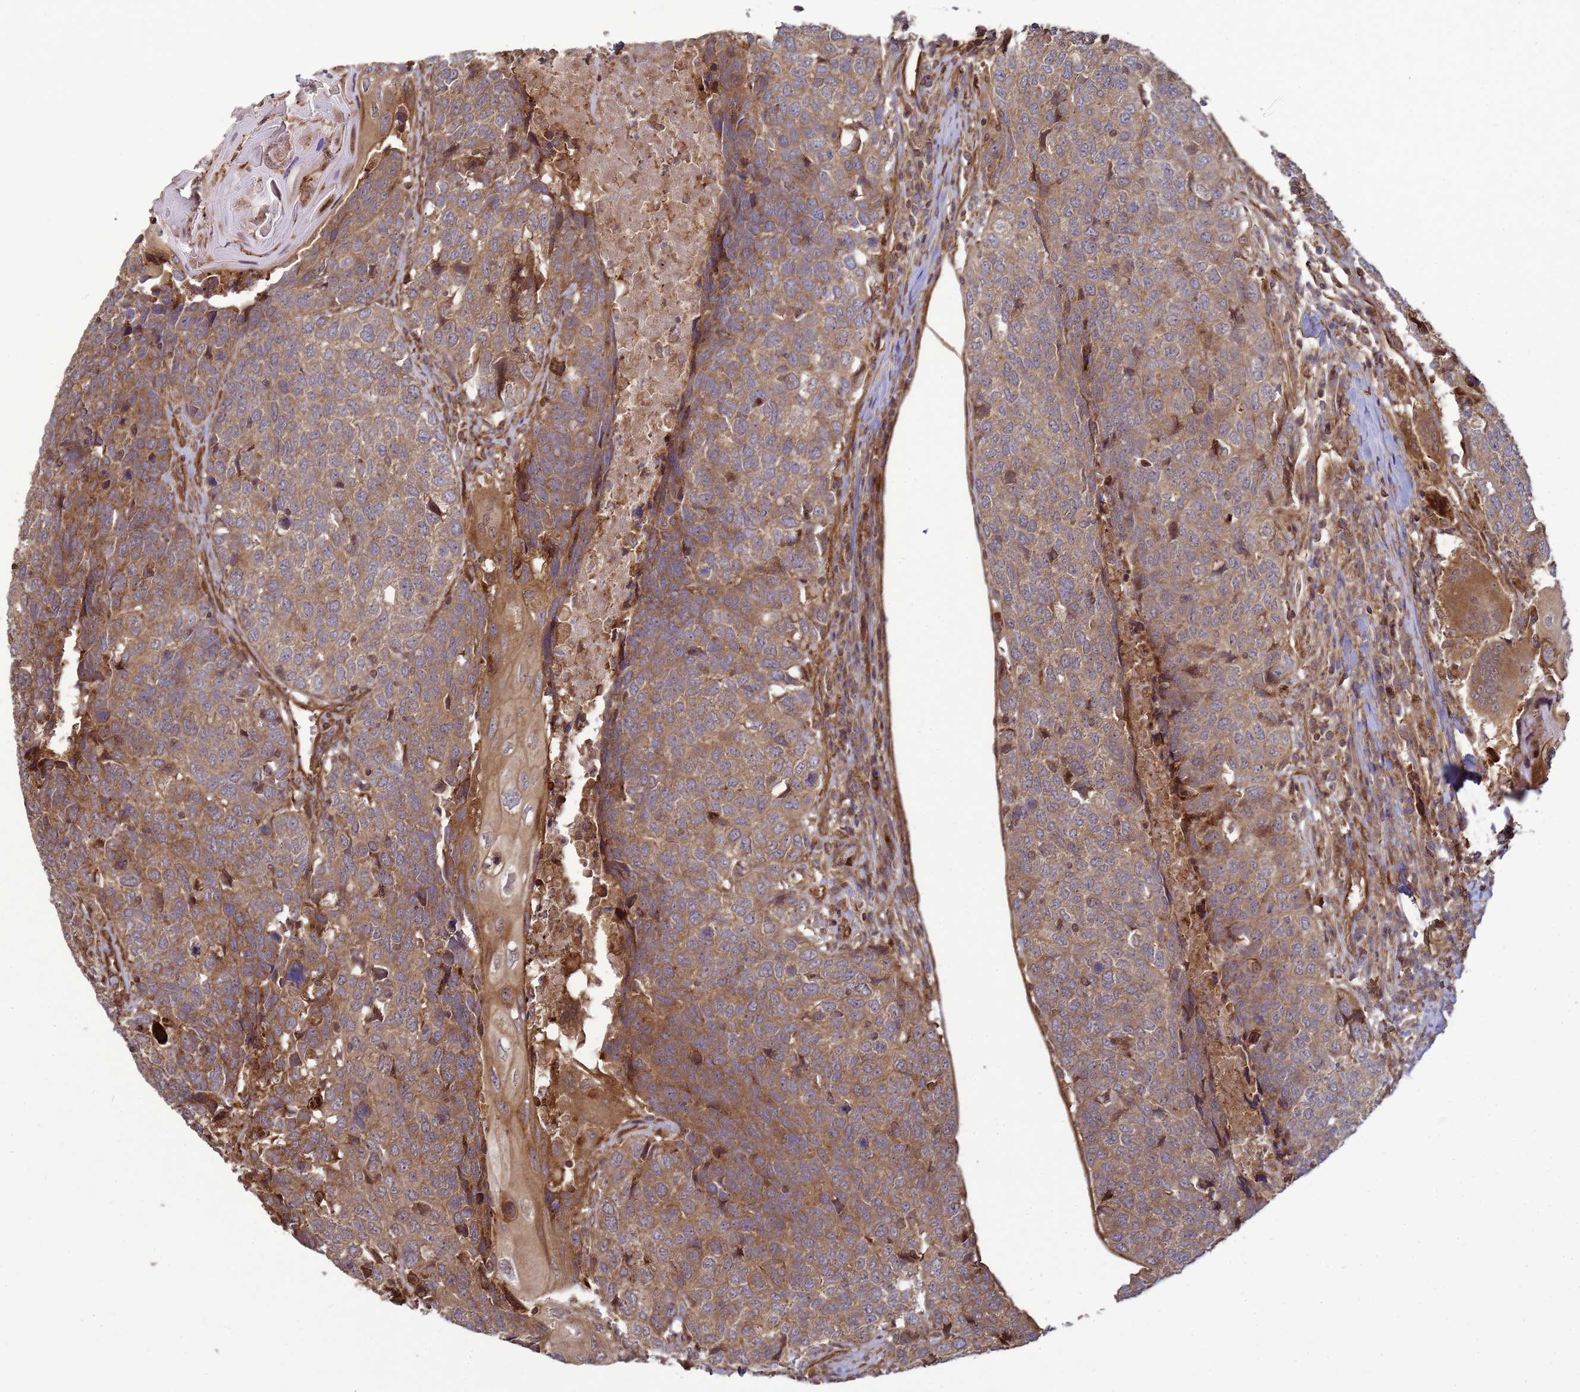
{"staining": {"intensity": "moderate", "quantity": ">75%", "location": "cytoplasmic/membranous"}, "tissue": "head and neck cancer", "cell_type": "Tumor cells", "image_type": "cancer", "snomed": [{"axis": "morphology", "description": "Squamous cell carcinoma, NOS"}, {"axis": "topography", "description": "Head-Neck"}], "caption": "Tumor cells display medium levels of moderate cytoplasmic/membranous expression in approximately >75% of cells in human head and neck cancer.", "gene": "CNOT1", "patient": {"sex": "male", "age": 66}}